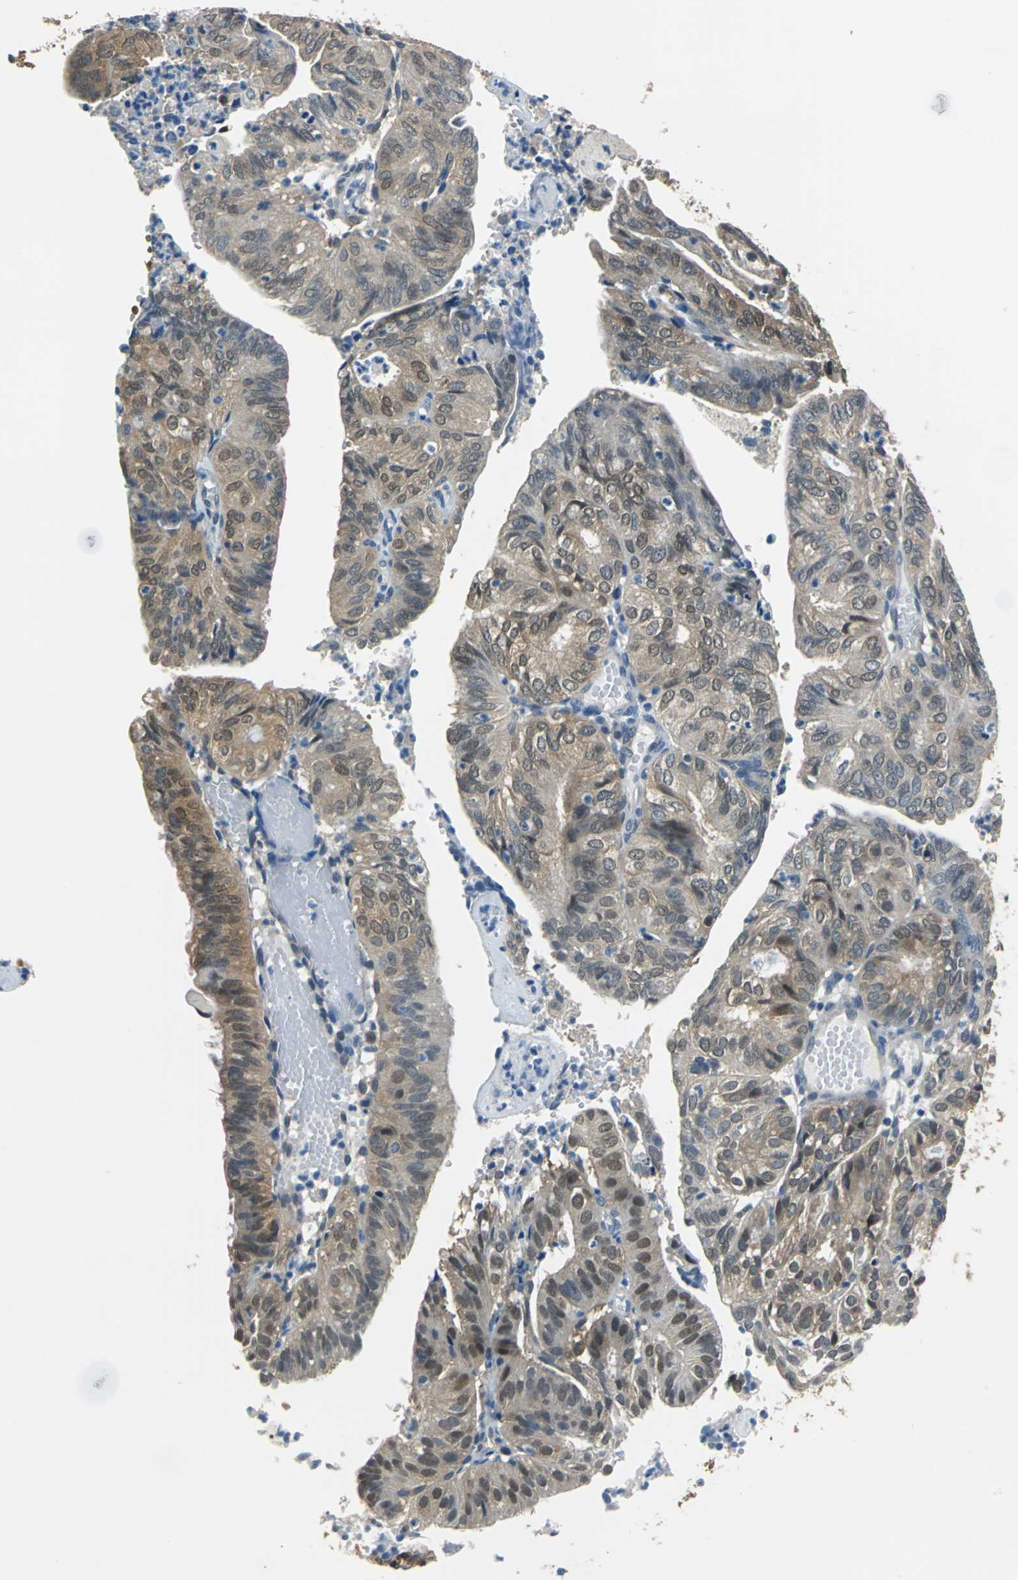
{"staining": {"intensity": "moderate", "quantity": ">75%", "location": "cytoplasmic/membranous,nuclear"}, "tissue": "endometrial cancer", "cell_type": "Tumor cells", "image_type": "cancer", "snomed": [{"axis": "morphology", "description": "Adenocarcinoma, NOS"}, {"axis": "topography", "description": "Uterus"}], "caption": "Immunohistochemical staining of human endometrial adenocarcinoma exhibits moderate cytoplasmic/membranous and nuclear protein expression in approximately >75% of tumor cells. The staining was performed using DAB (3,3'-diaminobenzidine), with brown indicating positive protein expression. Nuclei are stained blue with hematoxylin.", "gene": "FKBP4", "patient": {"sex": "female", "age": 60}}